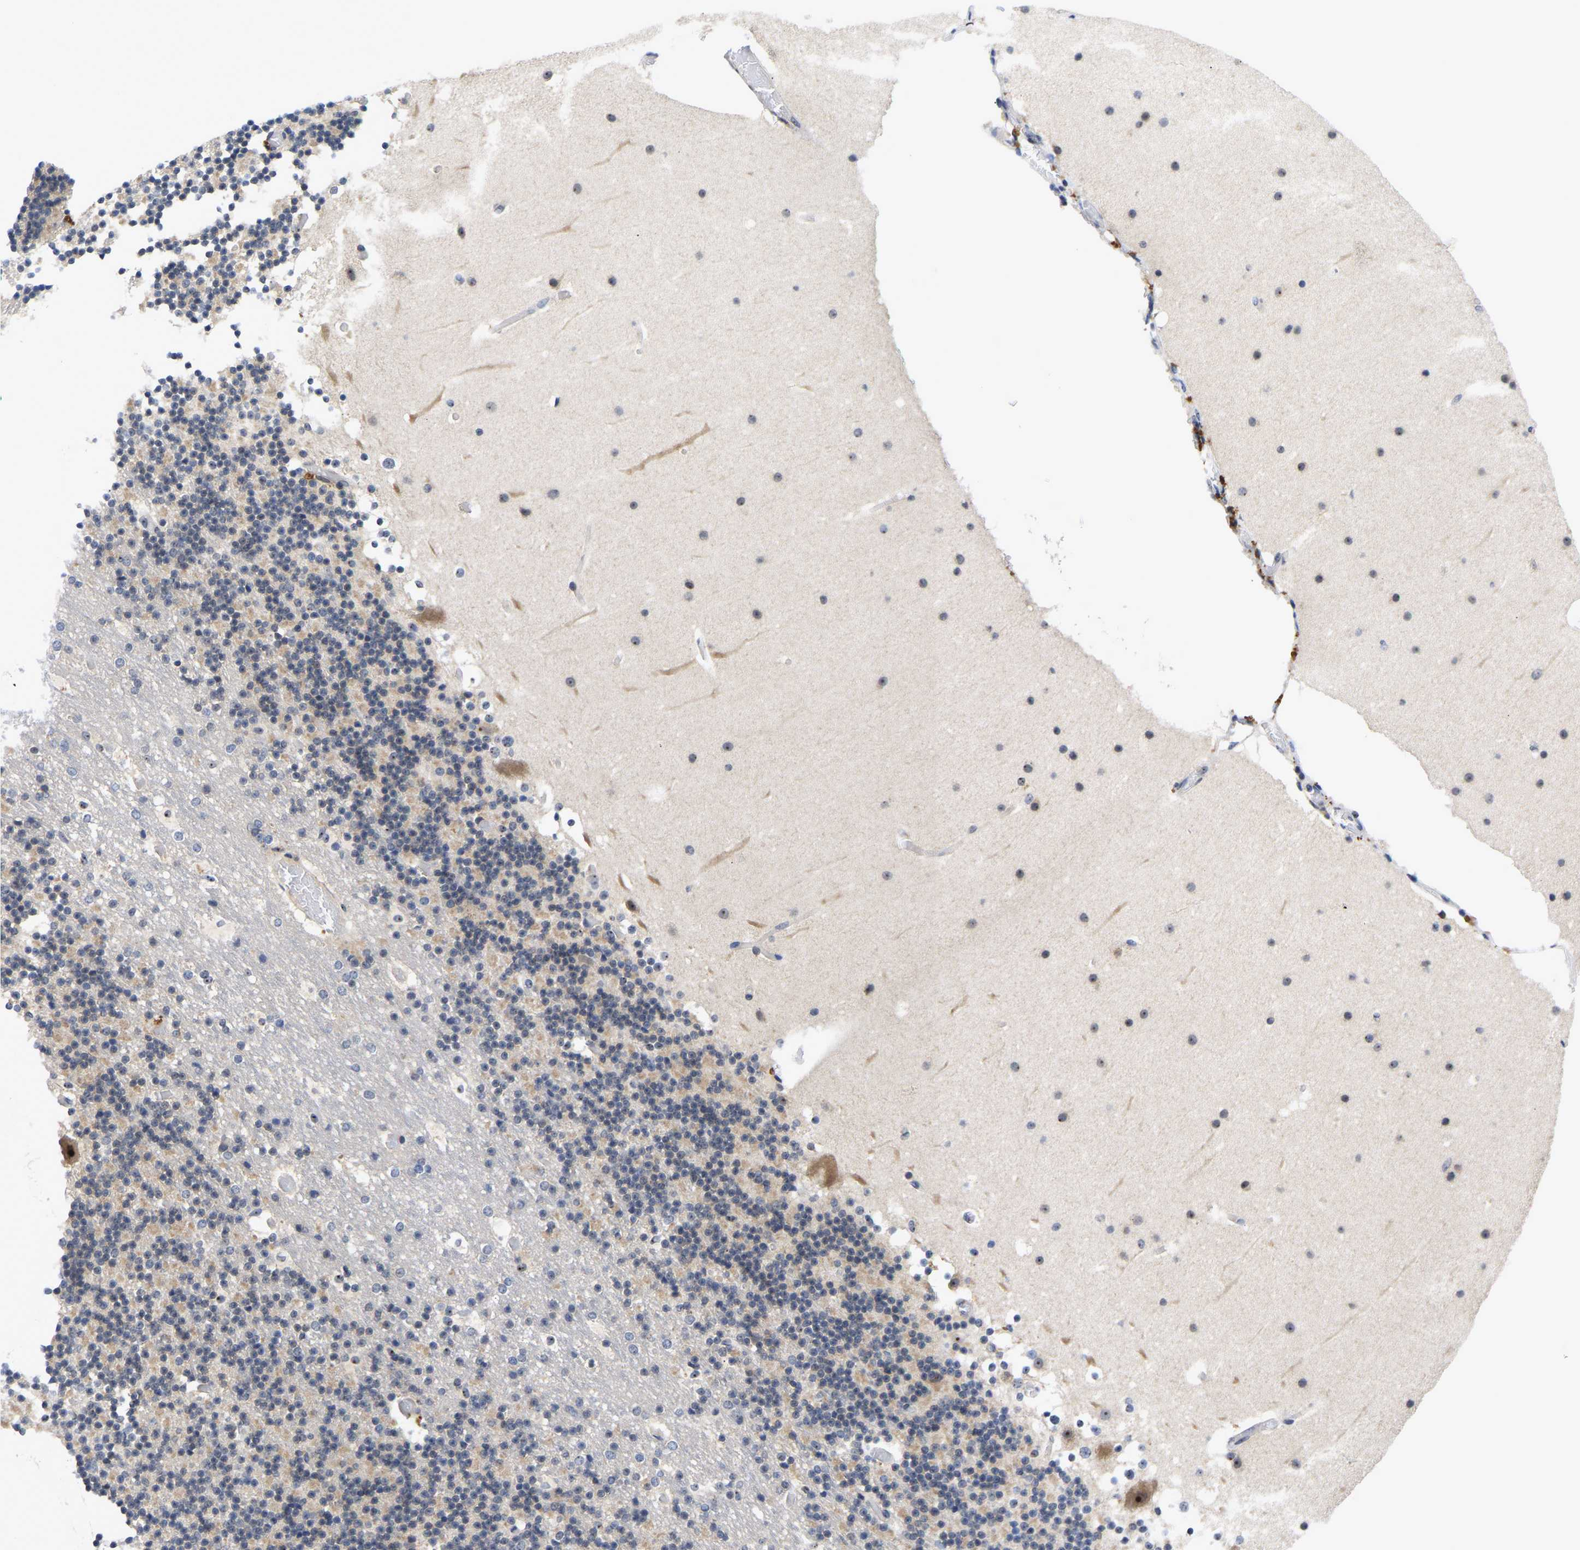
{"staining": {"intensity": "negative", "quantity": "none", "location": "none"}, "tissue": "cerebellum", "cell_type": "Cells in granular layer", "image_type": "normal", "snomed": [{"axis": "morphology", "description": "Normal tissue, NOS"}, {"axis": "topography", "description": "Cerebellum"}], "caption": "IHC of benign human cerebellum demonstrates no positivity in cells in granular layer.", "gene": "NLE1", "patient": {"sex": "male", "age": 57}}